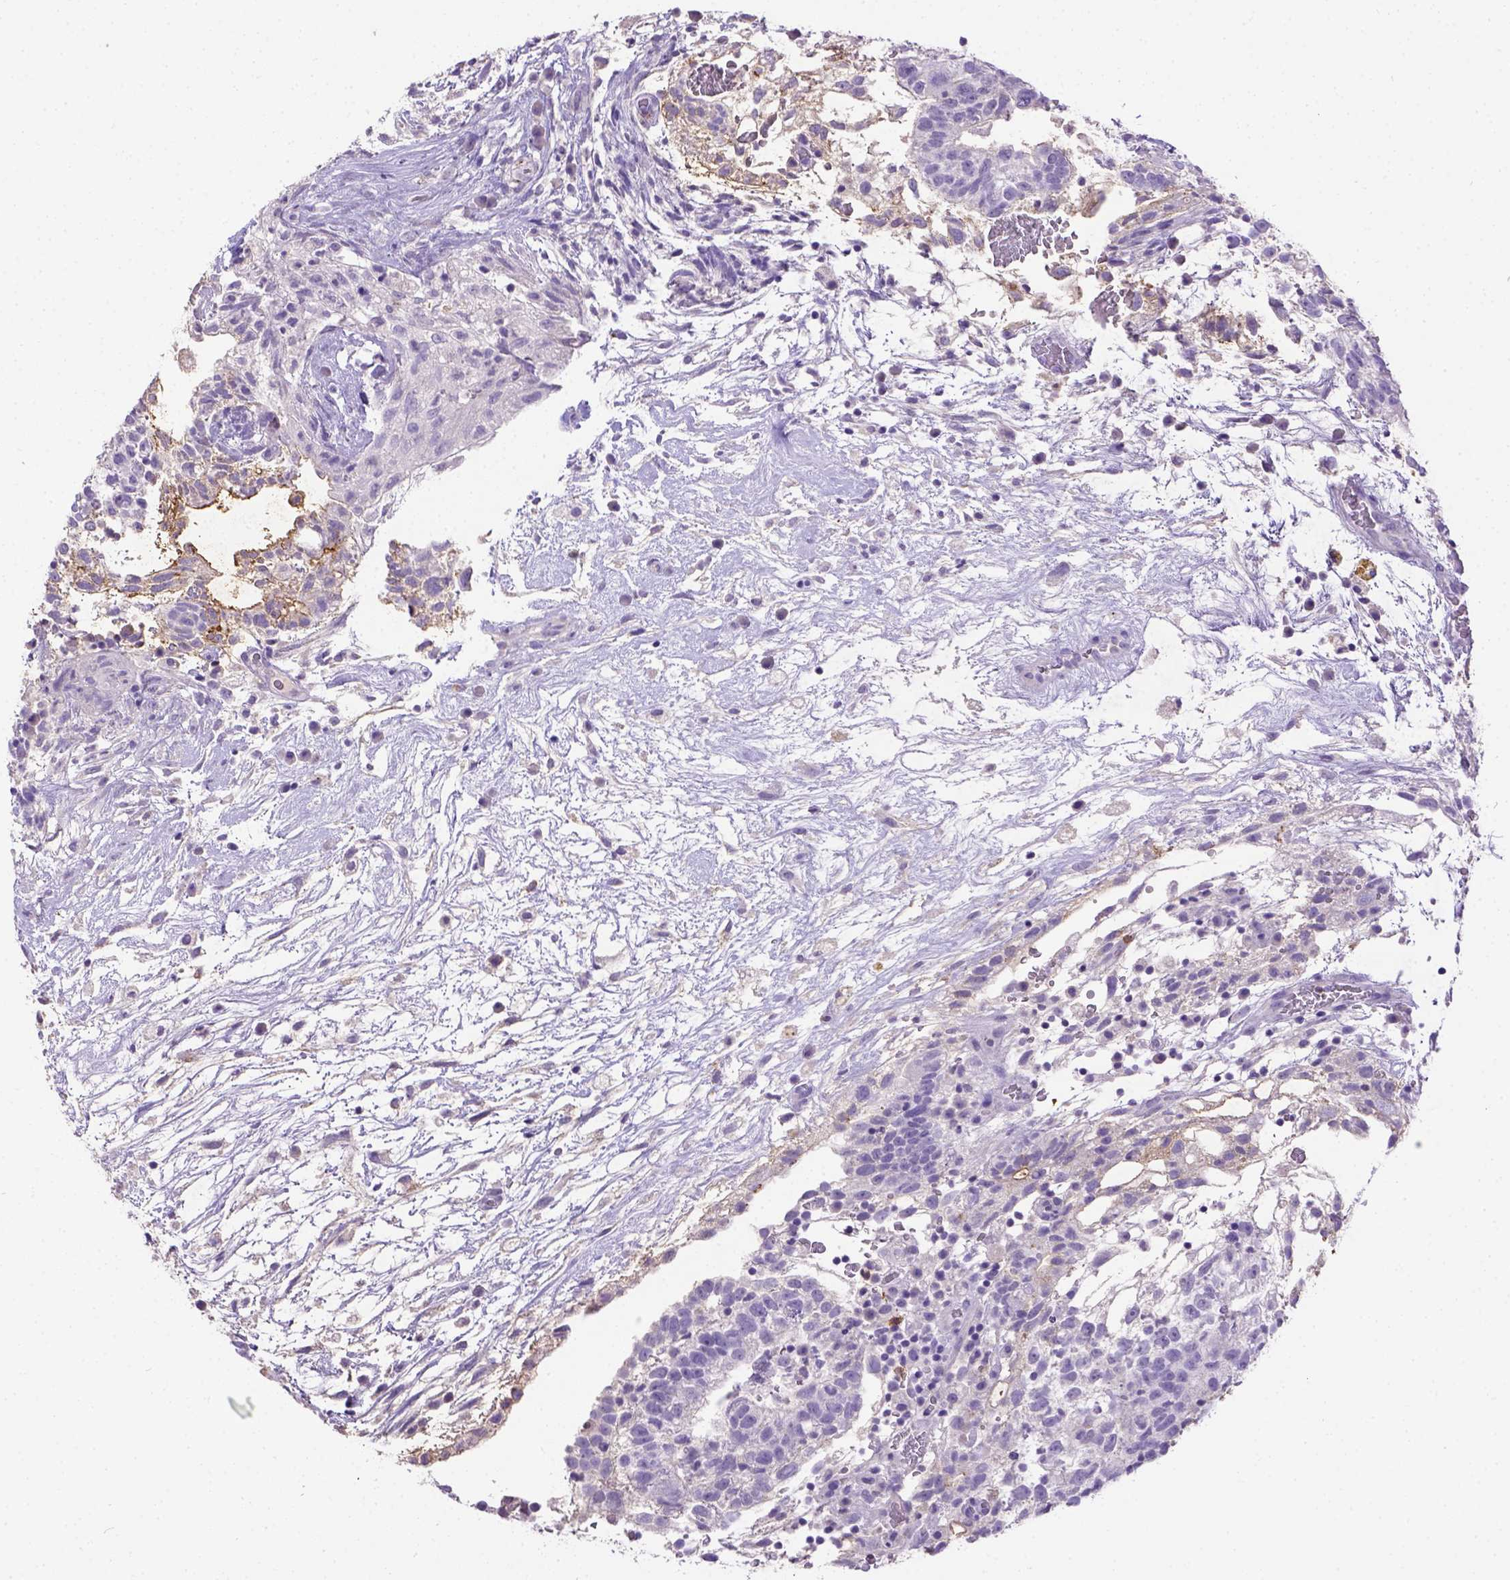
{"staining": {"intensity": "negative", "quantity": "none", "location": "none"}, "tissue": "testis cancer", "cell_type": "Tumor cells", "image_type": "cancer", "snomed": [{"axis": "morphology", "description": "Normal tissue, NOS"}, {"axis": "morphology", "description": "Carcinoma, Embryonal, NOS"}, {"axis": "topography", "description": "Testis"}], "caption": "Tumor cells are negative for brown protein staining in testis embryonal carcinoma.", "gene": "B3GAT1", "patient": {"sex": "male", "age": 32}}